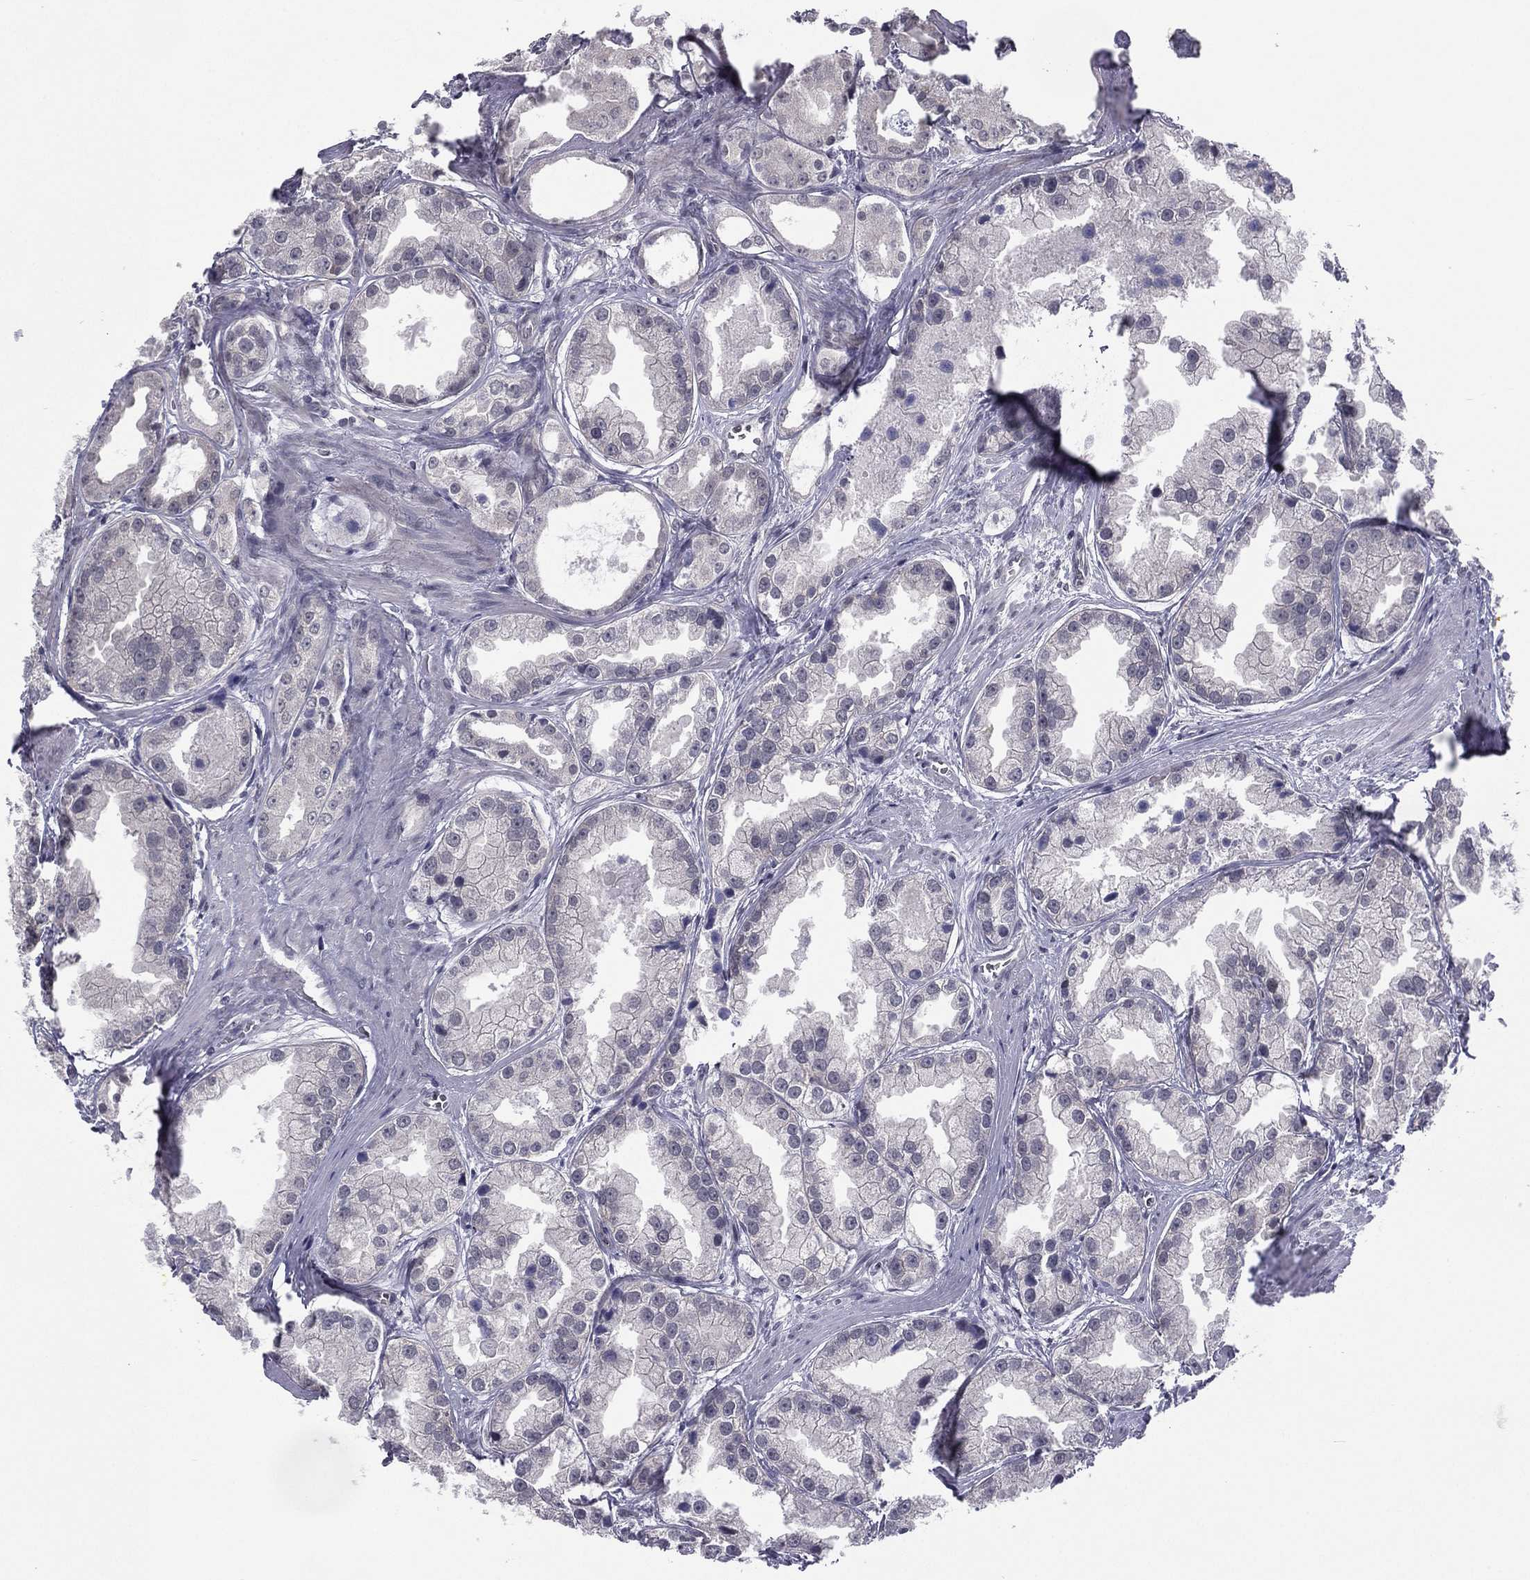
{"staining": {"intensity": "negative", "quantity": "none", "location": "none"}, "tissue": "prostate cancer", "cell_type": "Tumor cells", "image_type": "cancer", "snomed": [{"axis": "morphology", "description": "Adenocarcinoma, NOS"}, {"axis": "topography", "description": "Prostate"}], "caption": "There is no significant staining in tumor cells of prostate cancer. (DAB immunohistochemistry (IHC) with hematoxylin counter stain).", "gene": "ACTRT2", "patient": {"sex": "male", "age": 61}}